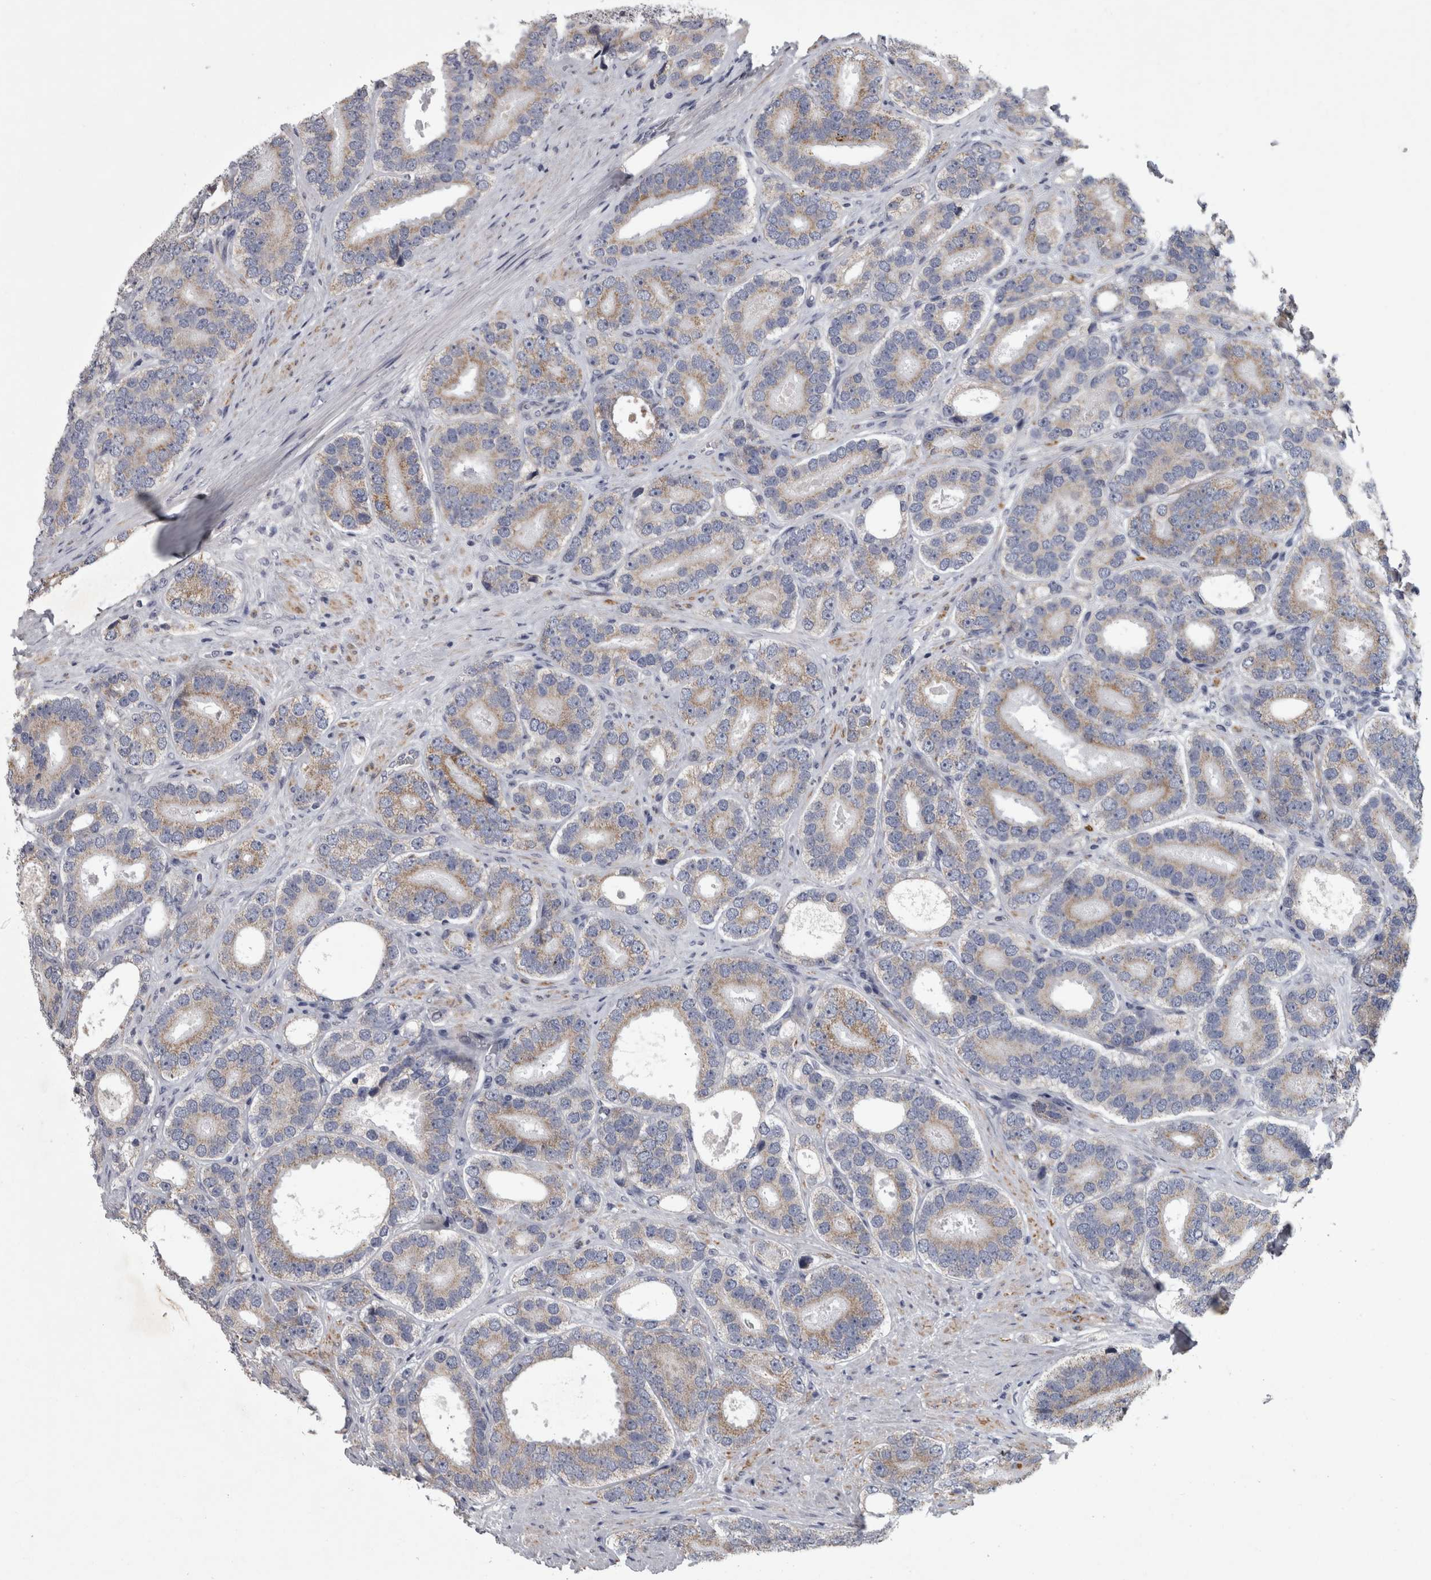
{"staining": {"intensity": "weak", "quantity": ">75%", "location": "cytoplasmic/membranous"}, "tissue": "prostate cancer", "cell_type": "Tumor cells", "image_type": "cancer", "snomed": [{"axis": "morphology", "description": "Adenocarcinoma, High grade"}, {"axis": "topography", "description": "Prostate"}], "caption": "Protein analysis of prostate adenocarcinoma (high-grade) tissue exhibits weak cytoplasmic/membranous positivity in about >75% of tumor cells.", "gene": "DBT", "patient": {"sex": "male", "age": 56}}